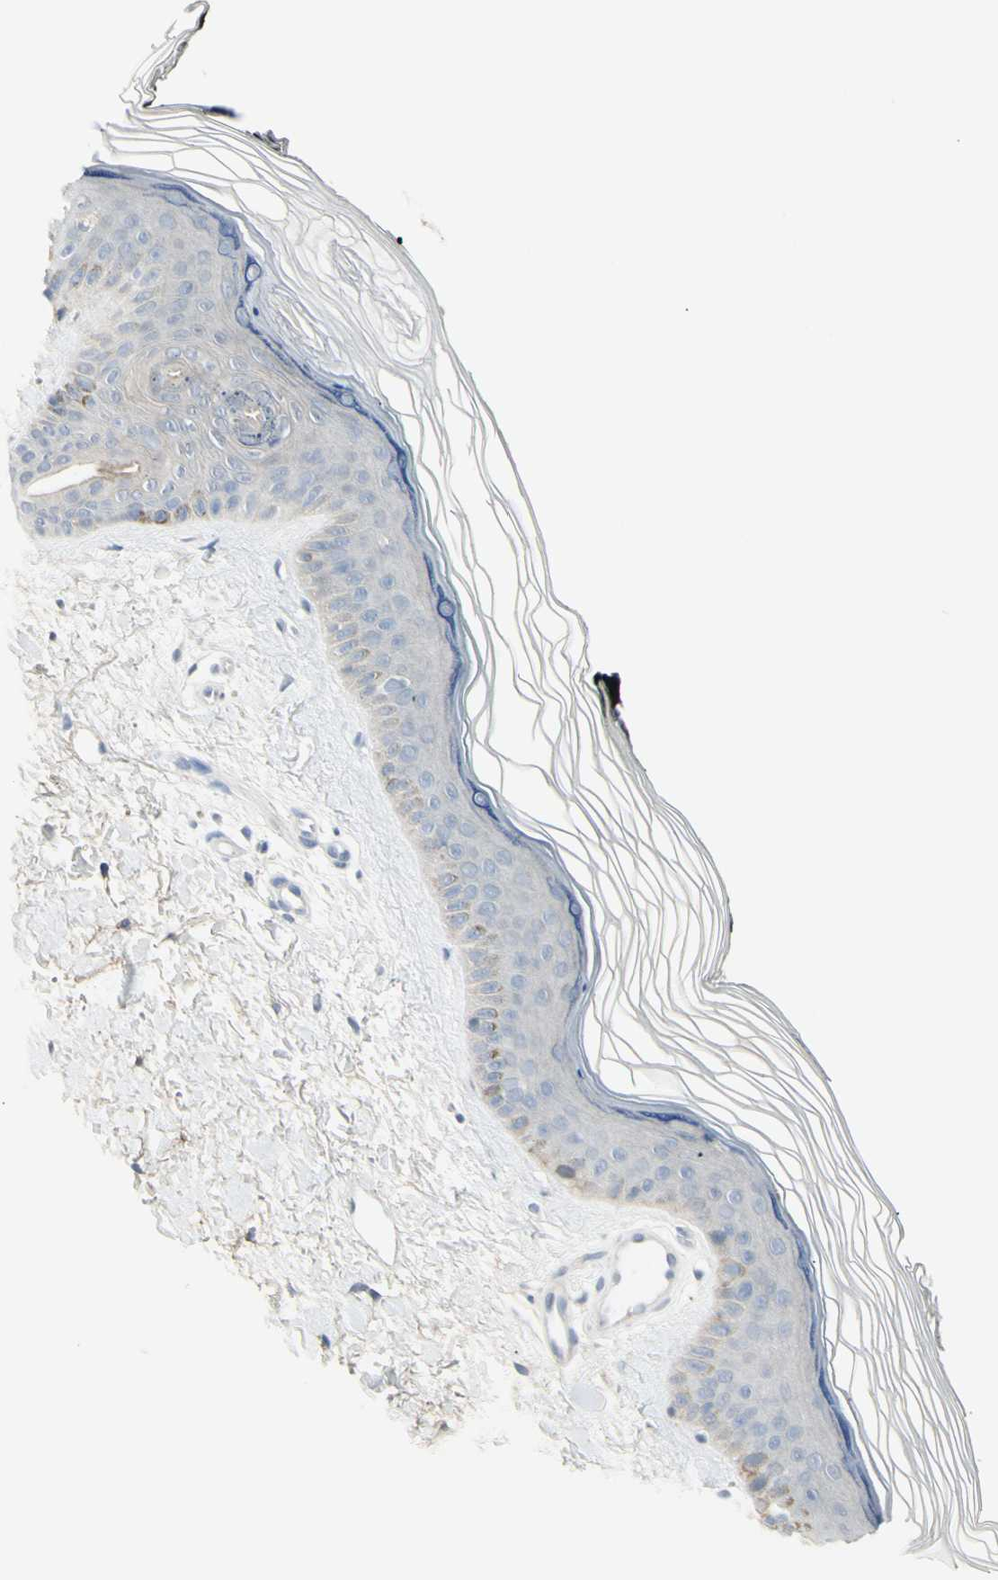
{"staining": {"intensity": "negative", "quantity": "none", "location": "none"}, "tissue": "skin", "cell_type": "Fibroblasts", "image_type": "normal", "snomed": [{"axis": "morphology", "description": "Normal tissue, NOS"}, {"axis": "topography", "description": "Skin"}], "caption": "Benign skin was stained to show a protein in brown. There is no significant staining in fibroblasts. (Brightfield microscopy of DAB immunohistochemistry at high magnification).", "gene": "ETNK1", "patient": {"sex": "female", "age": 19}}